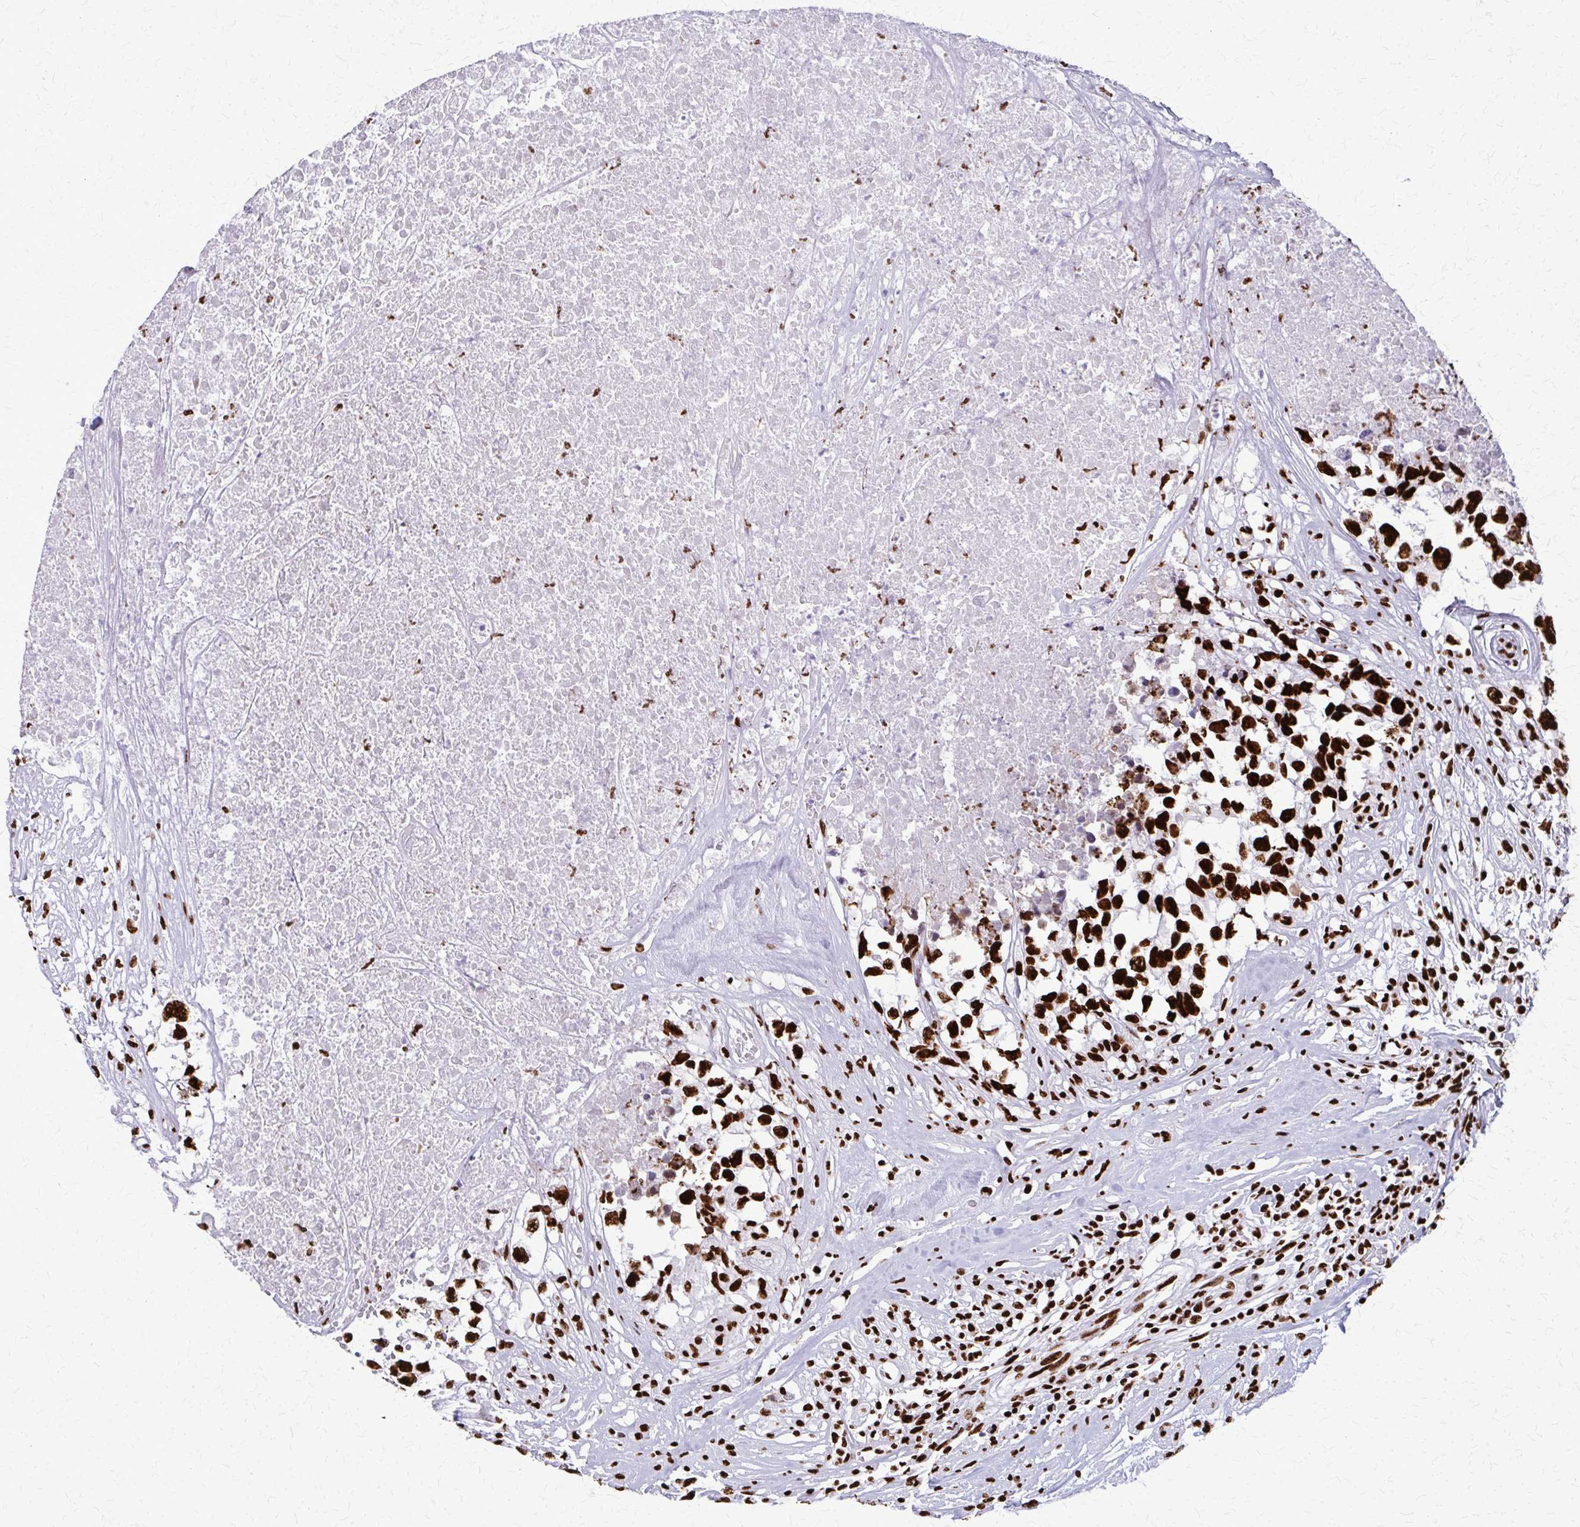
{"staining": {"intensity": "strong", "quantity": ">75%", "location": "nuclear"}, "tissue": "testis cancer", "cell_type": "Tumor cells", "image_type": "cancer", "snomed": [{"axis": "morphology", "description": "Carcinoma, Embryonal, NOS"}, {"axis": "topography", "description": "Testis"}], "caption": "Testis cancer tissue demonstrates strong nuclear staining in about >75% of tumor cells, visualized by immunohistochemistry.", "gene": "SFPQ", "patient": {"sex": "male", "age": 83}}